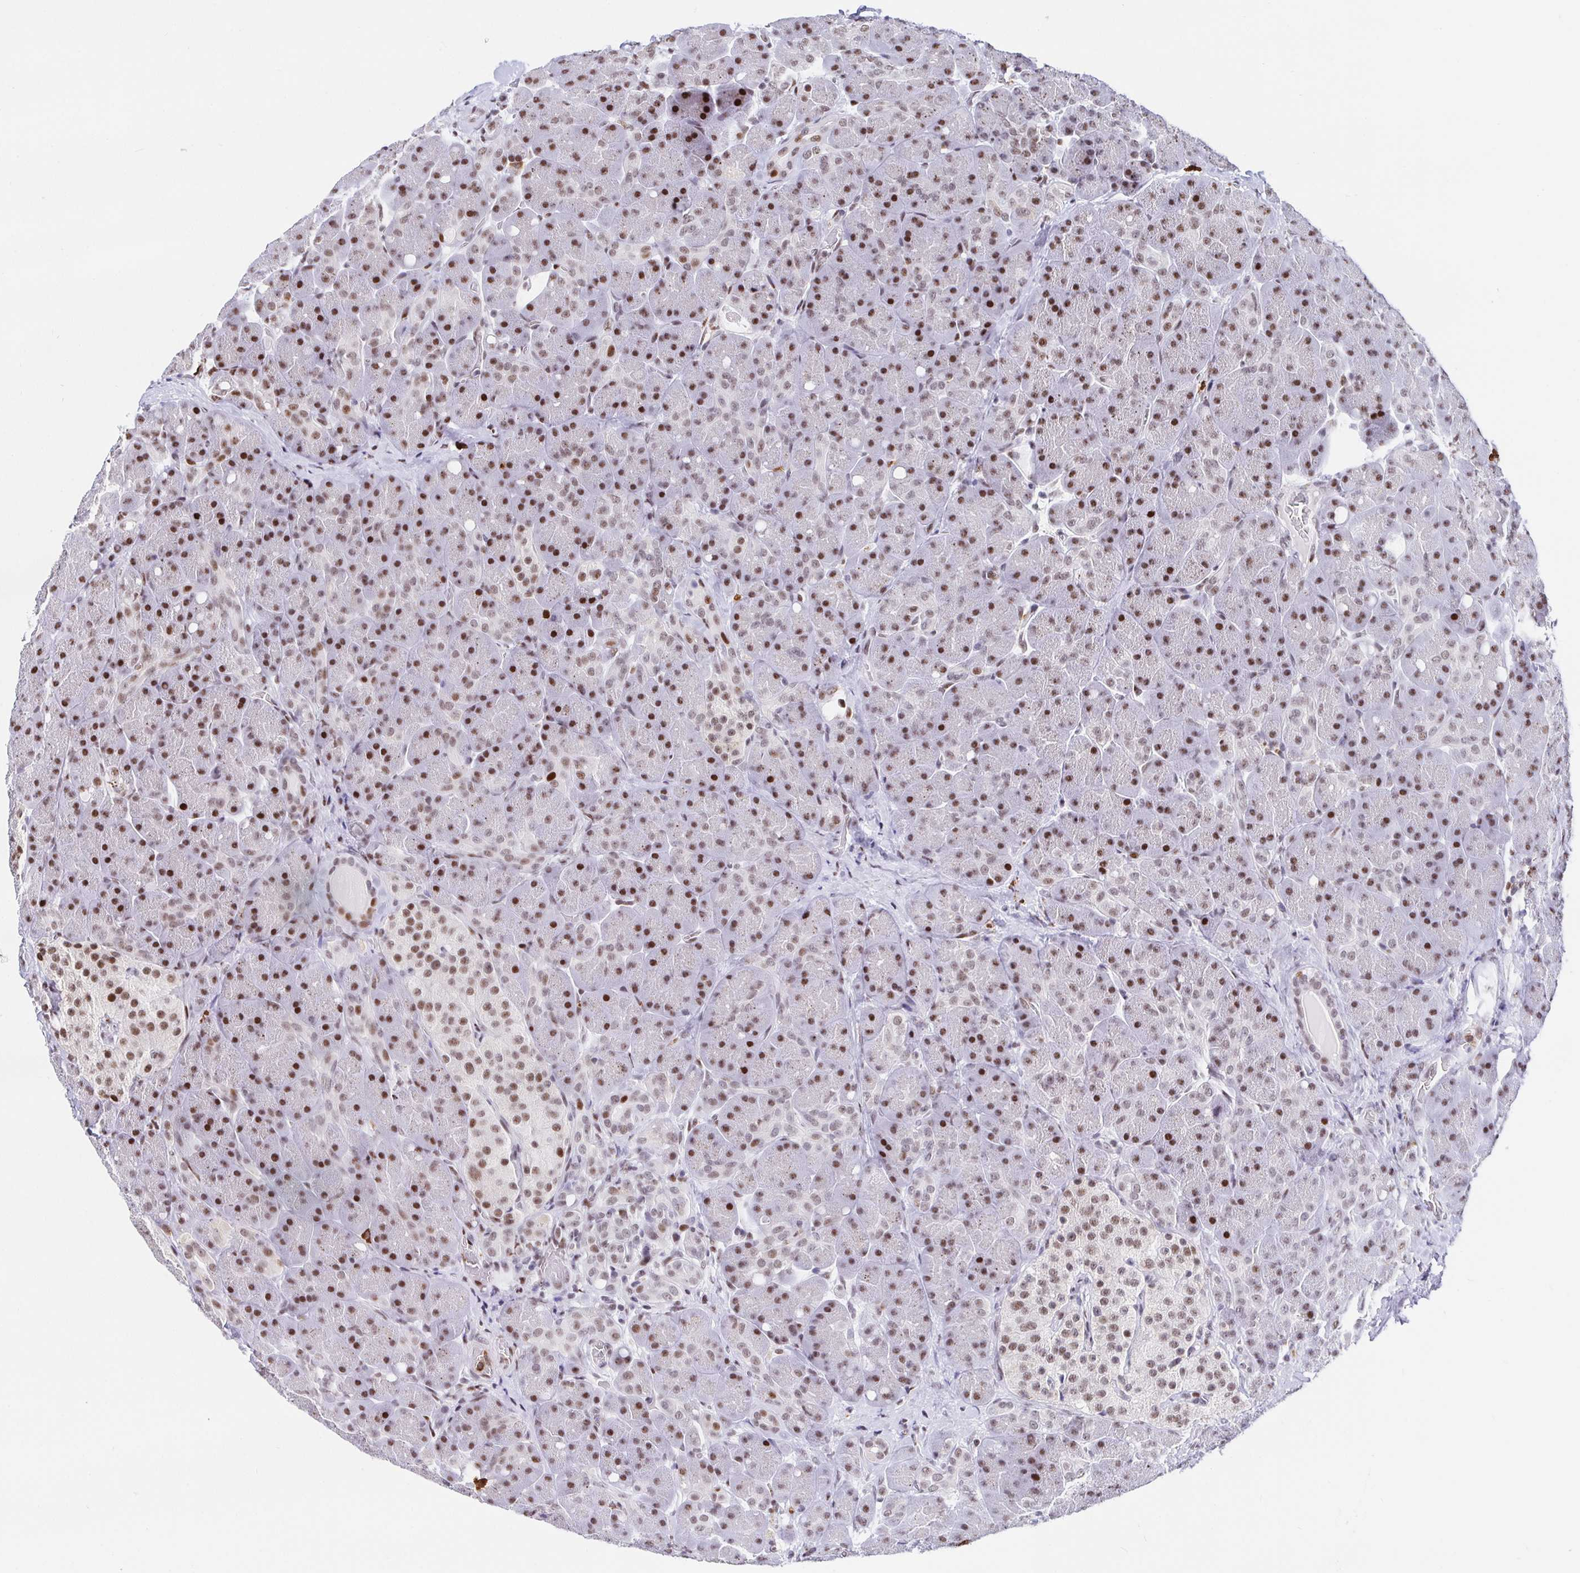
{"staining": {"intensity": "moderate", "quantity": ">75%", "location": "nuclear"}, "tissue": "pancreas", "cell_type": "Exocrine glandular cells", "image_type": "normal", "snomed": [{"axis": "morphology", "description": "Normal tissue, NOS"}, {"axis": "topography", "description": "Pancreas"}], "caption": "DAB immunohistochemical staining of benign pancreas demonstrates moderate nuclear protein expression in approximately >75% of exocrine glandular cells.", "gene": "SETD5", "patient": {"sex": "male", "age": 55}}